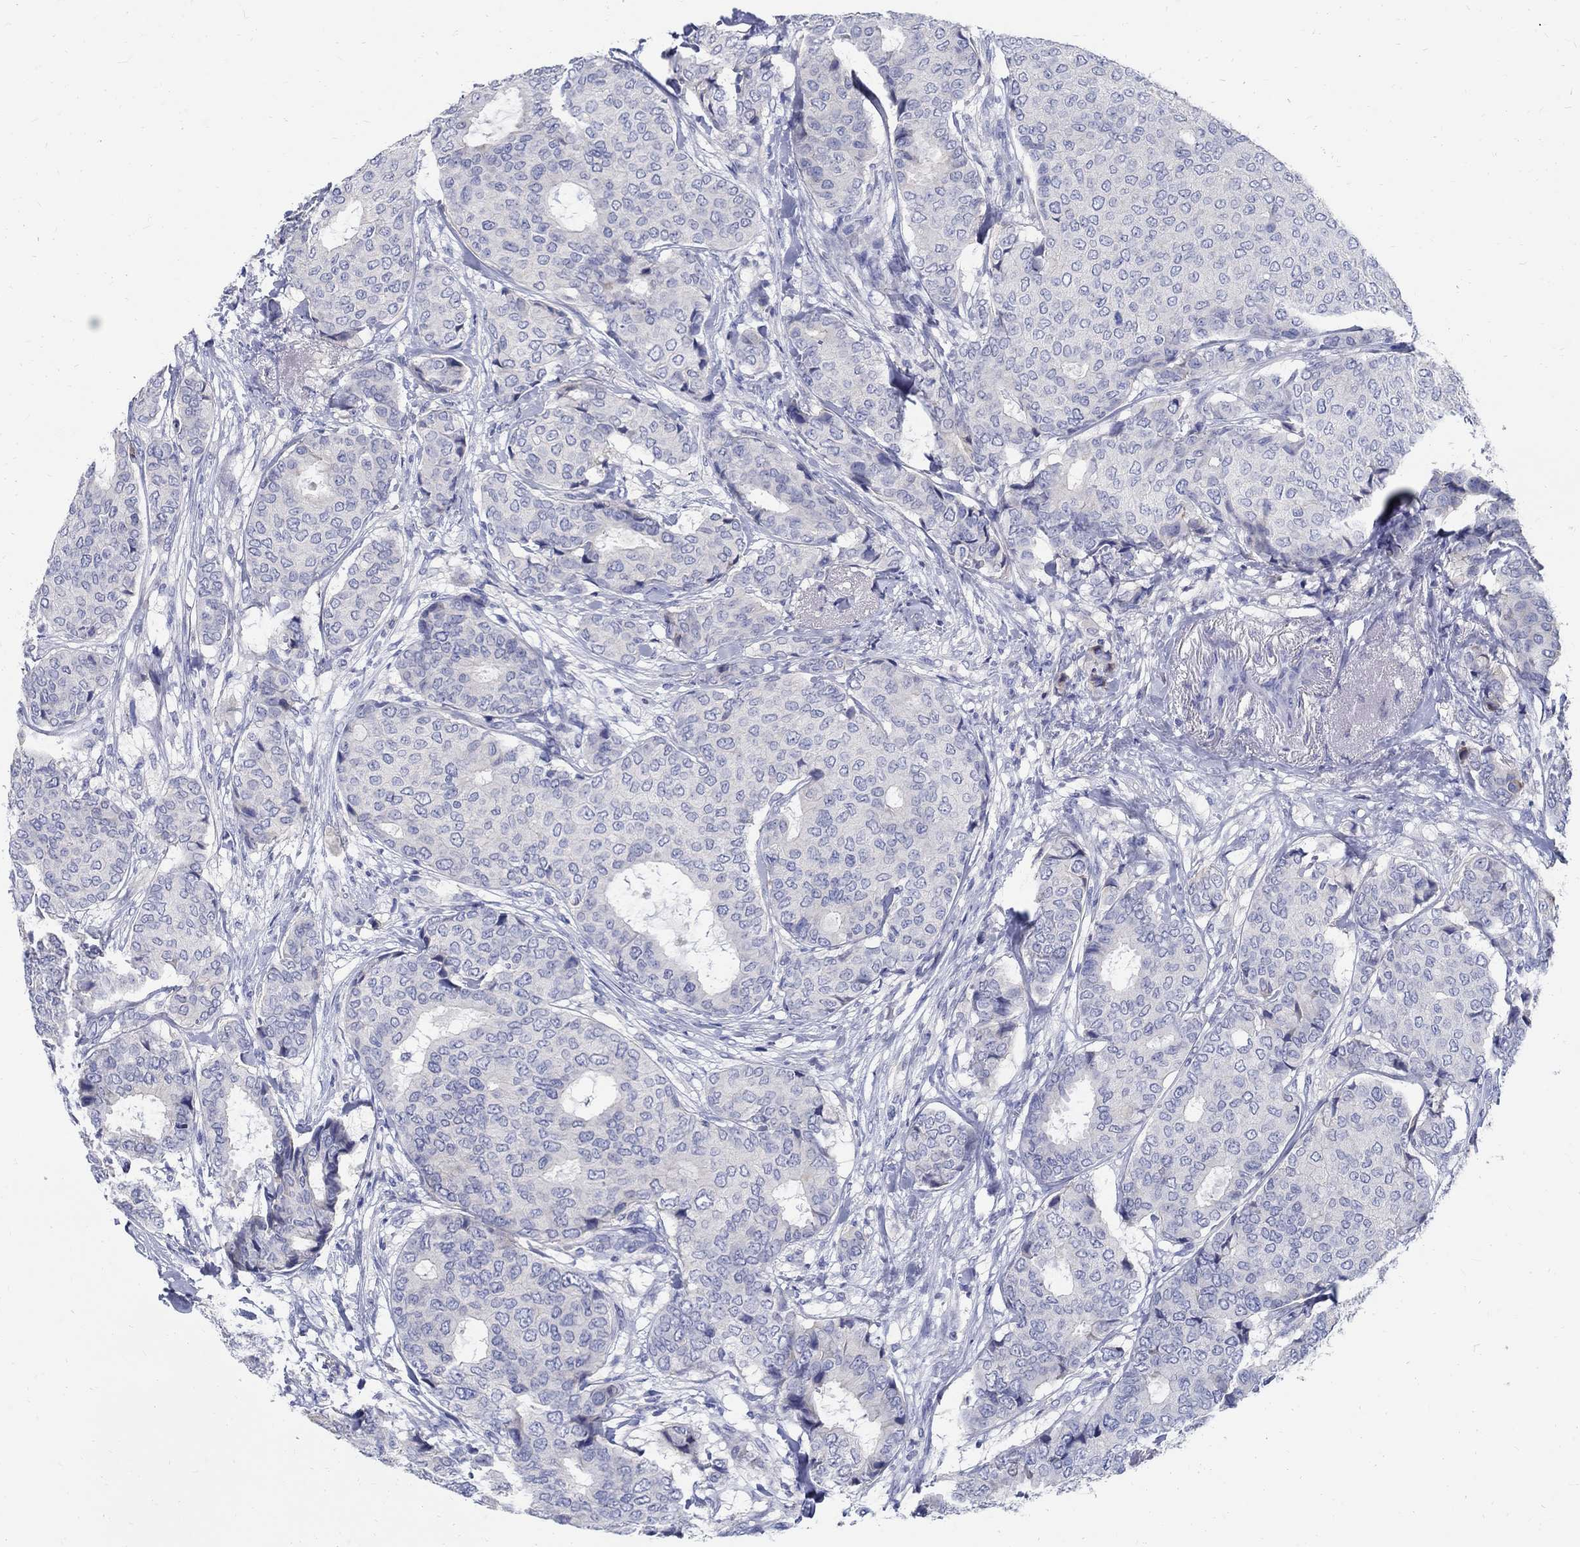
{"staining": {"intensity": "weak", "quantity": "<25%", "location": "cytoplasmic/membranous"}, "tissue": "breast cancer", "cell_type": "Tumor cells", "image_type": "cancer", "snomed": [{"axis": "morphology", "description": "Duct carcinoma"}, {"axis": "topography", "description": "Breast"}], "caption": "The image reveals no staining of tumor cells in breast cancer.", "gene": "SOX2", "patient": {"sex": "female", "age": 75}}